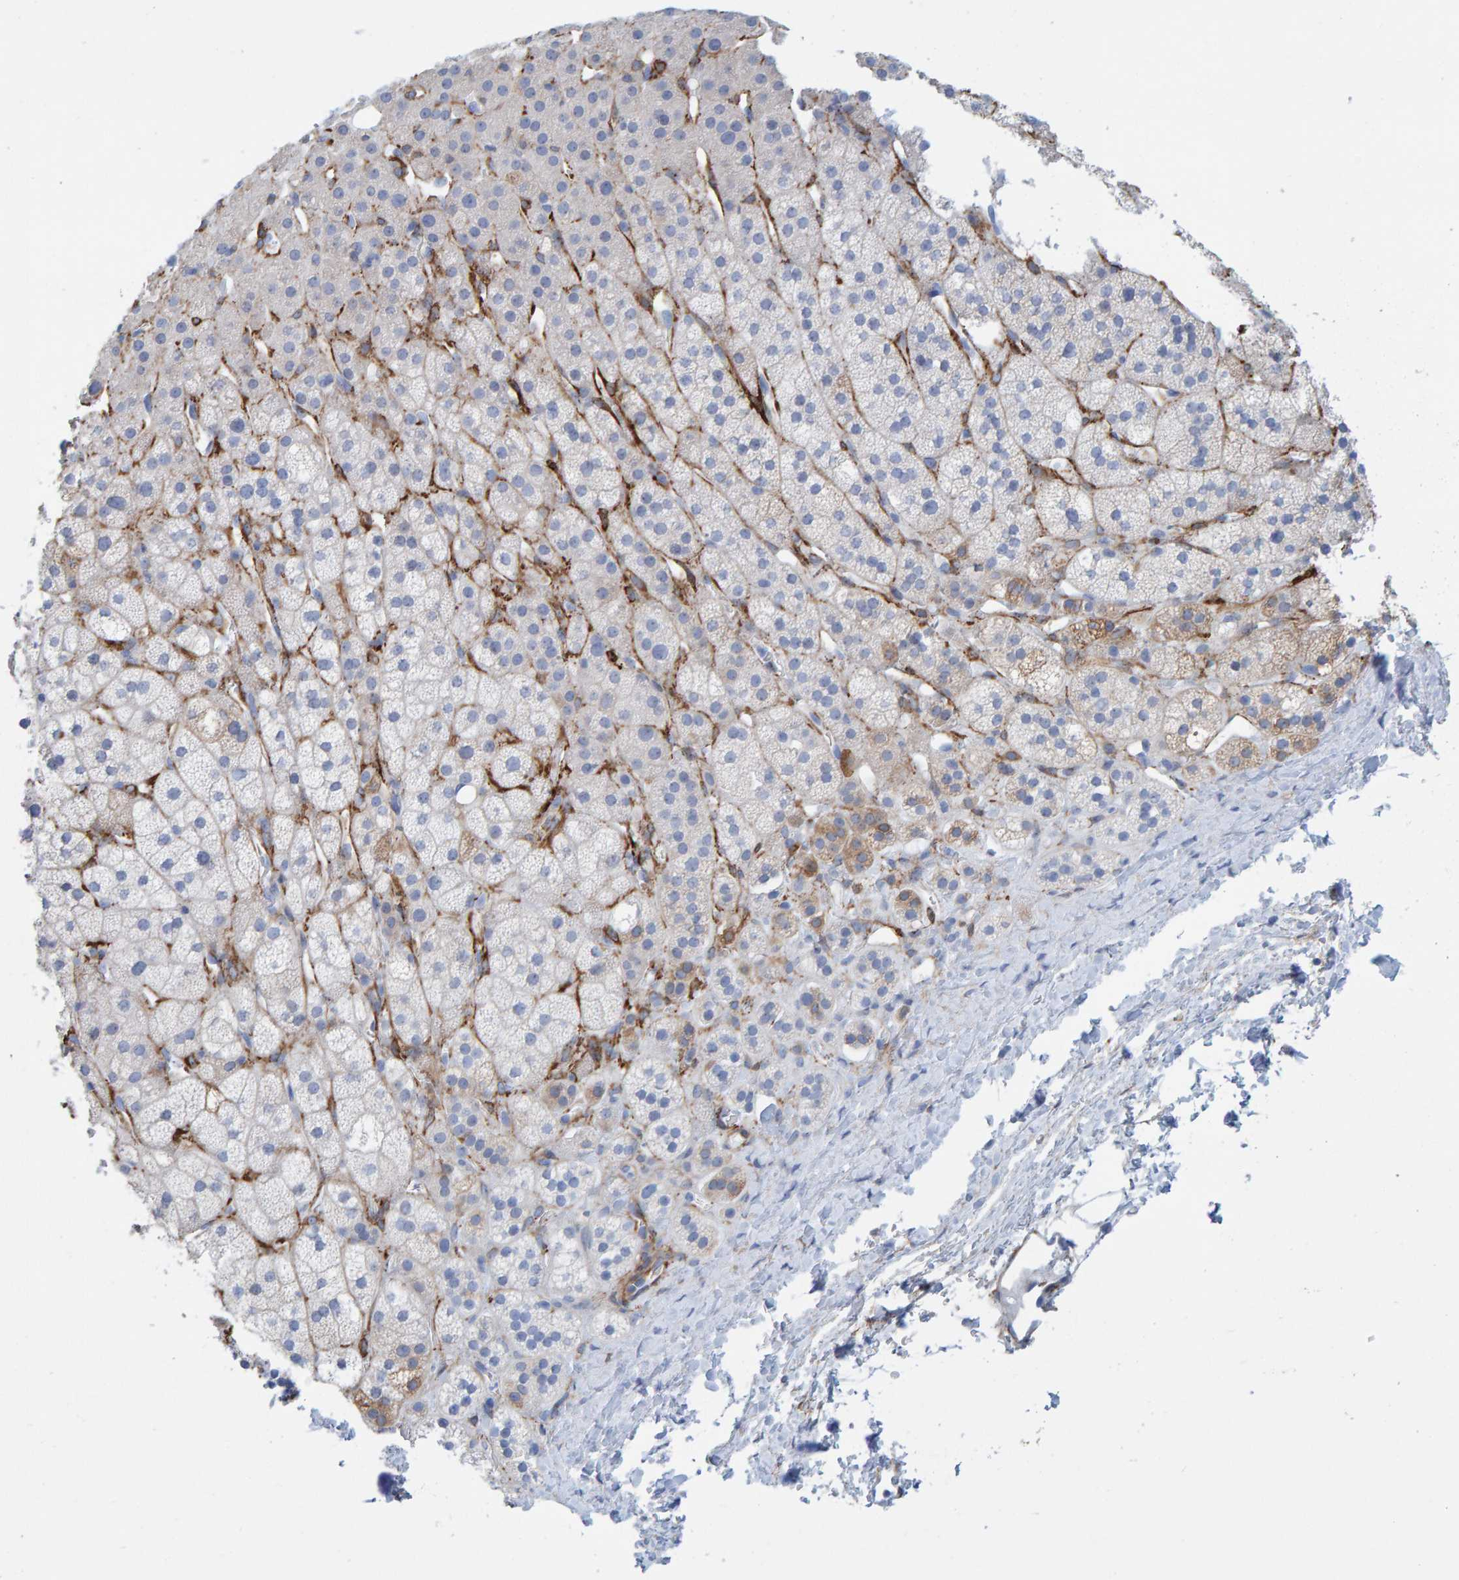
{"staining": {"intensity": "moderate", "quantity": "<25%", "location": "cytoplasmic/membranous"}, "tissue": "adrenal gland", "cell_type": "Glandular cells", "image_type": "normal", "snomed": [{"axis": "morphology", "description": "Normal tissue, NOS"}, {"axis": "topography", "description": "Adrenal gland"}], "caption": "Adrenal gland was stained to show a protein in brown. There is low levels of moderate cytoplasmic/membranous staining in approximately <25% of glandular cells.", "gene": "MAP1B", "patient": {"sex": "male", "age": 56}}